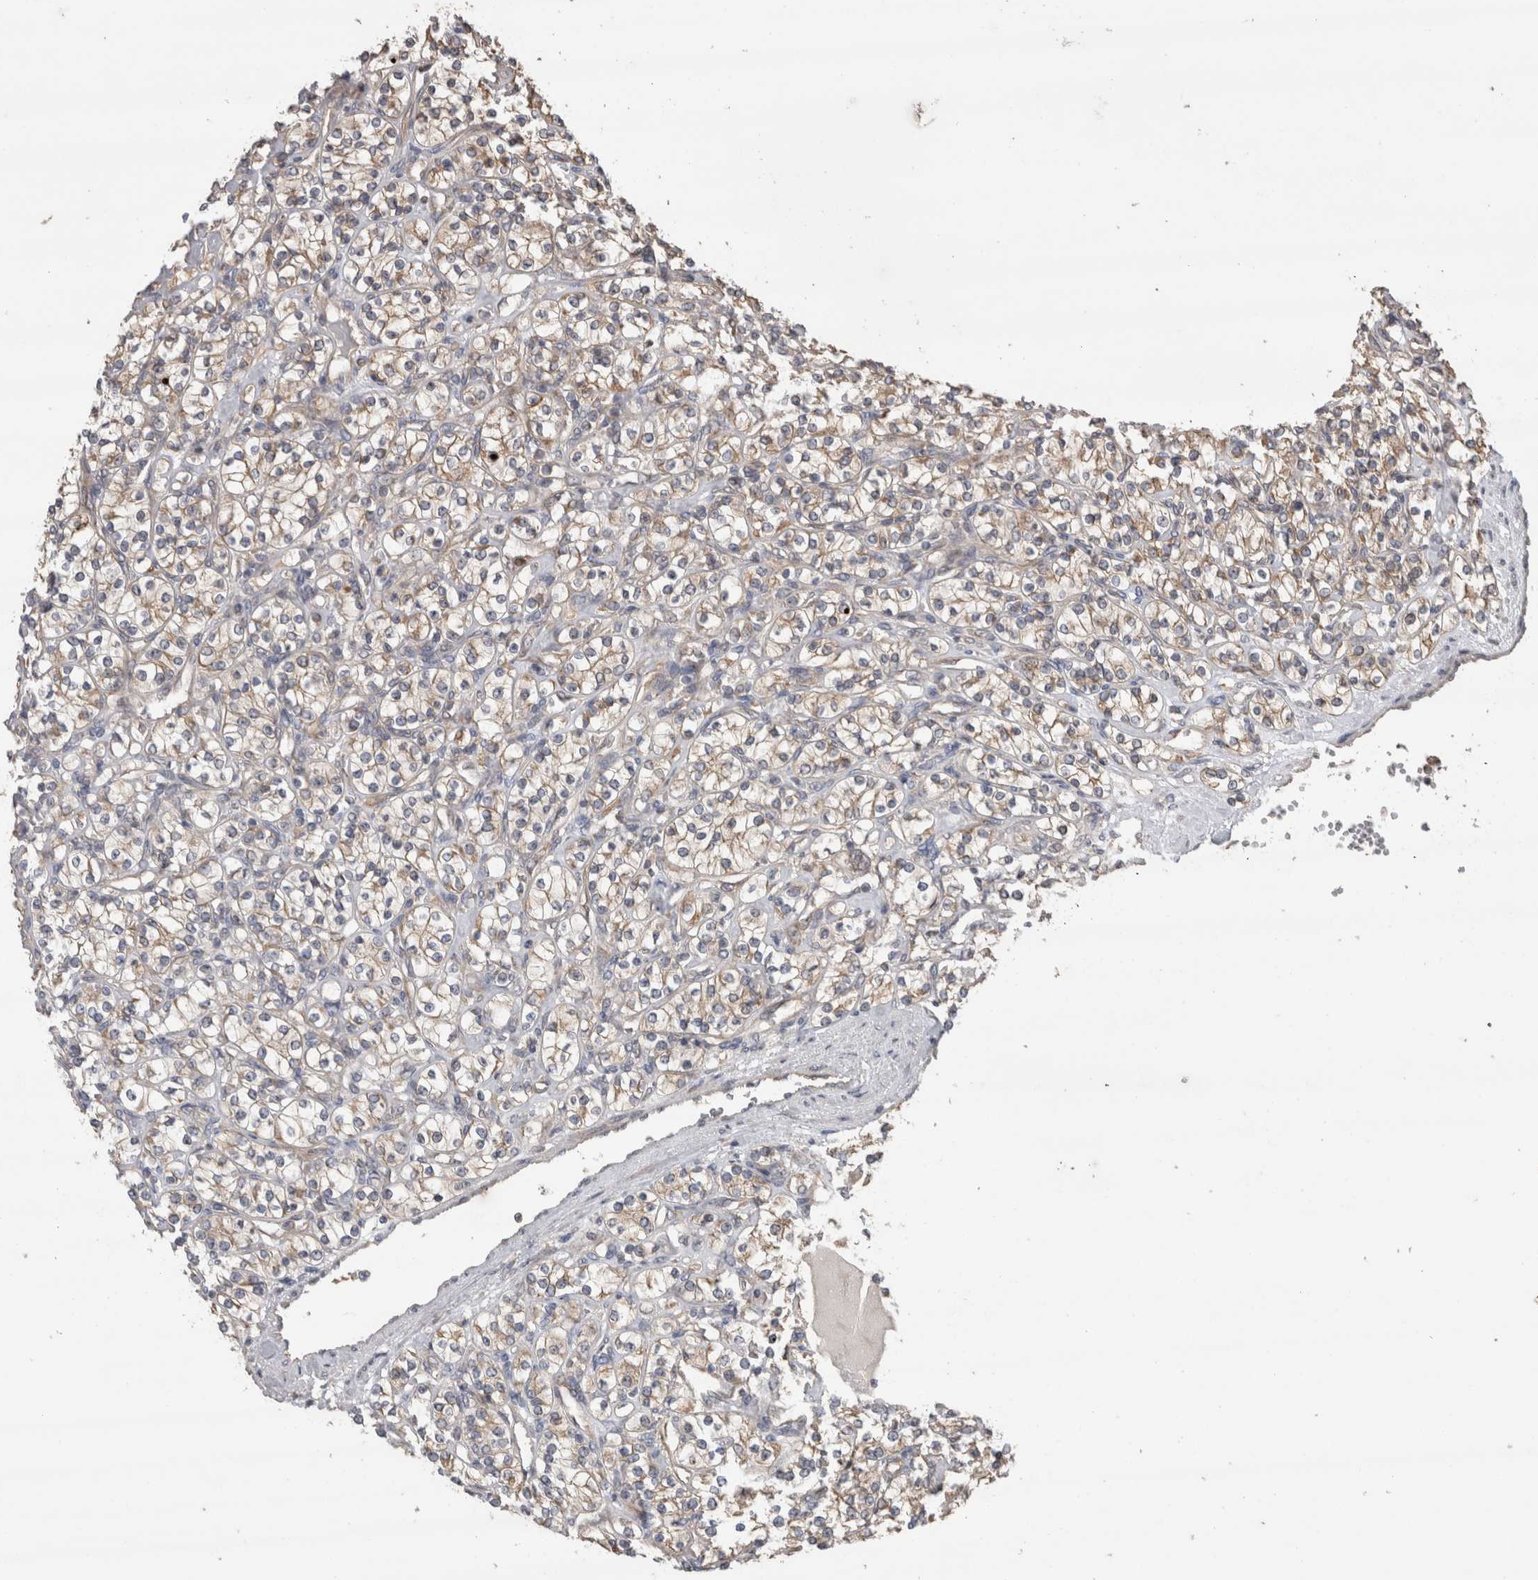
{"staining": {"intensity": "weak", "quantity": "25%-75%", "location": "cytoplasmic/membranous"}, "tissue": "renal cancer", "cell_type": "Tumor cells", "image_type": "cancer", "snomed": [{"axis": "morphology", "description": "Adenocarcinoma, NOS"}, {"axis": "topography", "description": "Kidney"}], "caption": "High-power microscopy captured an immunohistochemistry (IHC) histopathology image of renal cancer (adenocarcinoma), revealing weak cytoplasmic/membranous staining in about 25%-75% of tumor cells. (DAB IHC, brown staining for protein, blue staining for nuclei).", "gene": "TBCE", "patient": {"sex": "male", "age": 77}}